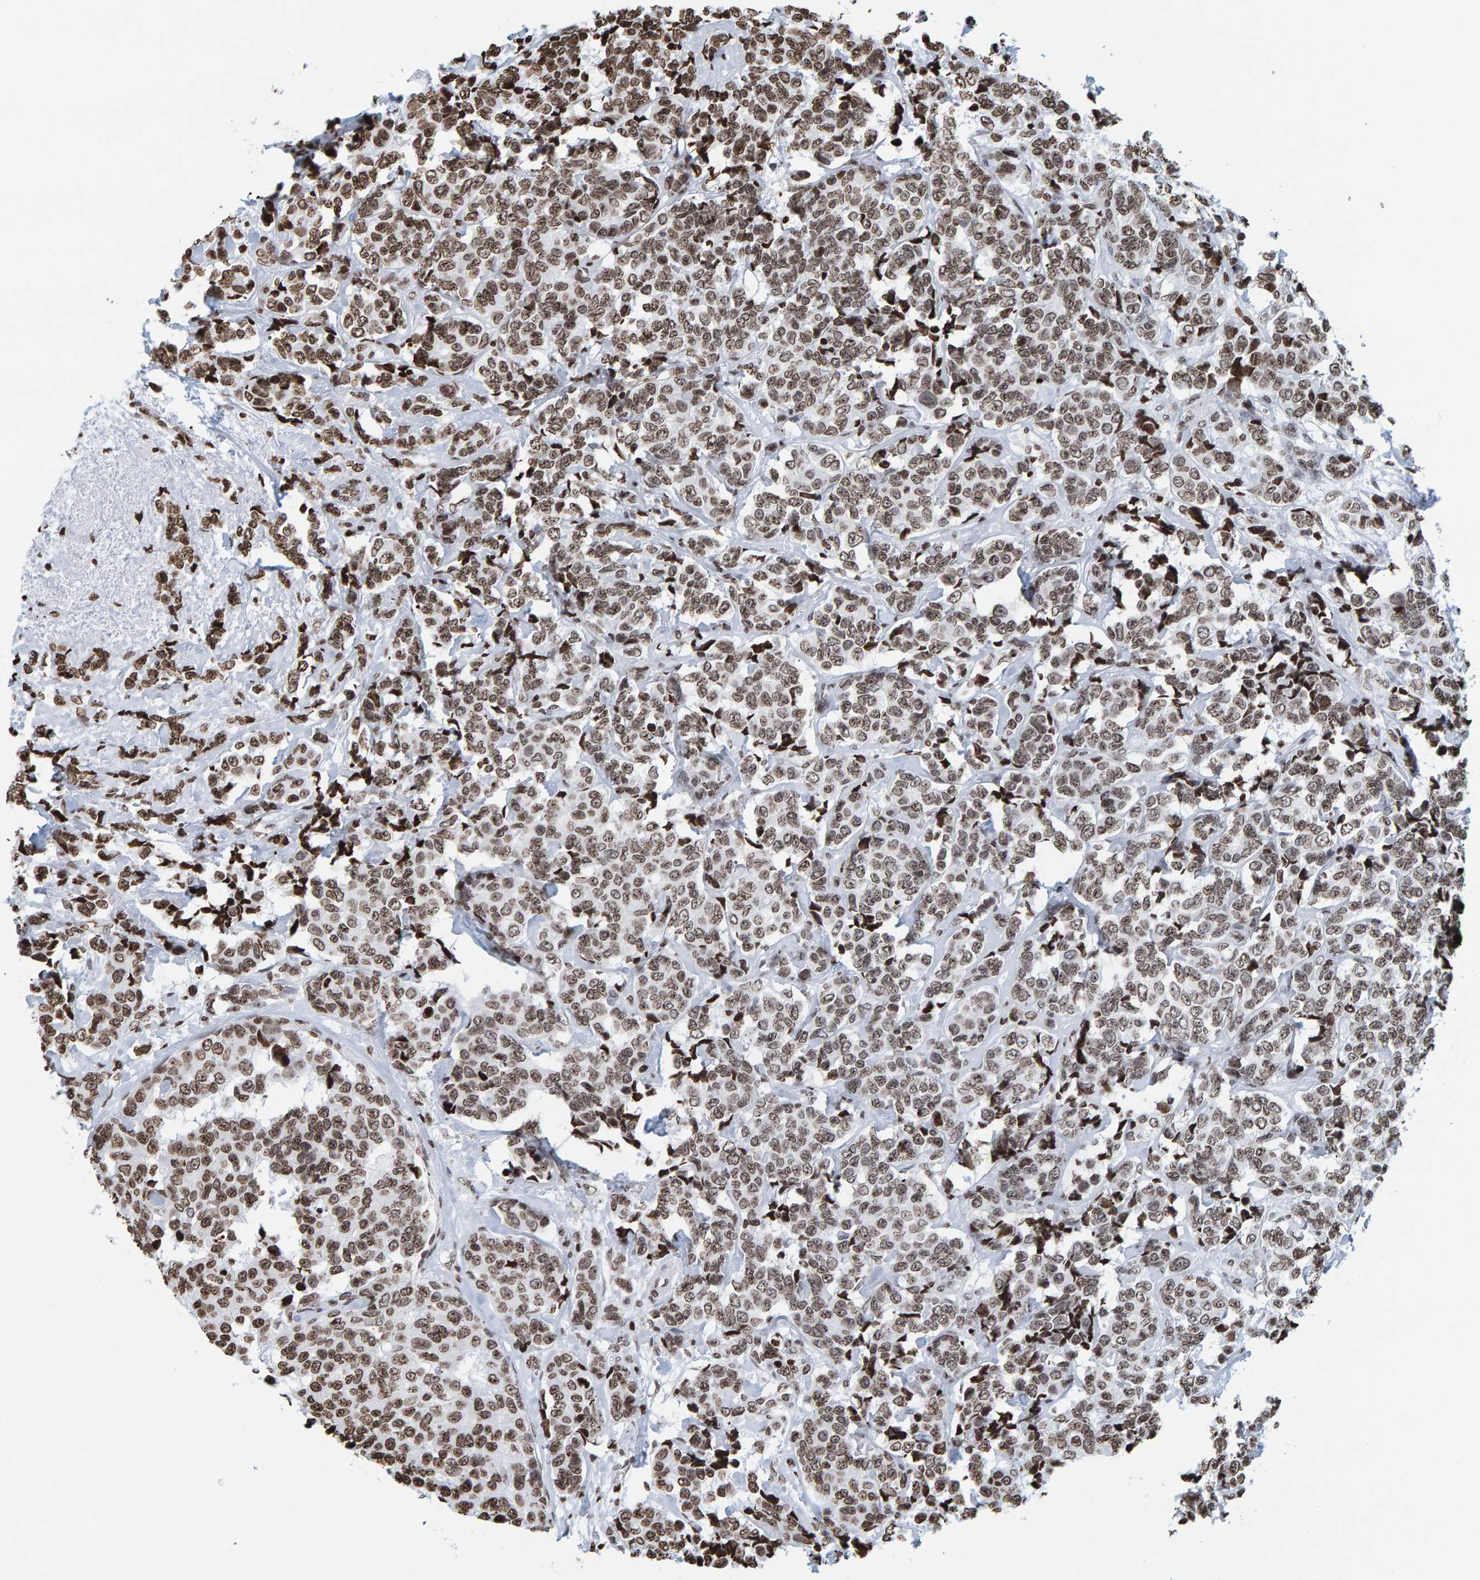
{"staining": {"intensity": "moderate", "quantity": ">75%", "location": "nuclear"}, "tissue": "breast cancer", "cell_type": "Tumor cells", "image_type": "cancer", "snomed": [{"axis": "morphology", "description": "Normal tissue, NOS"}, {"axis": "morphology", "description": "Duct carcinoma"}, {"axis": "topography", "description": "Breast"}], "caption": "The histopathology image displays immunohistochemical staining of breast cancer. There is moderate nuclear expression is appreciated in about >75% of tumor cells.", "gene": "BRF2", "patient": {"sex": "female", "age": 43}}